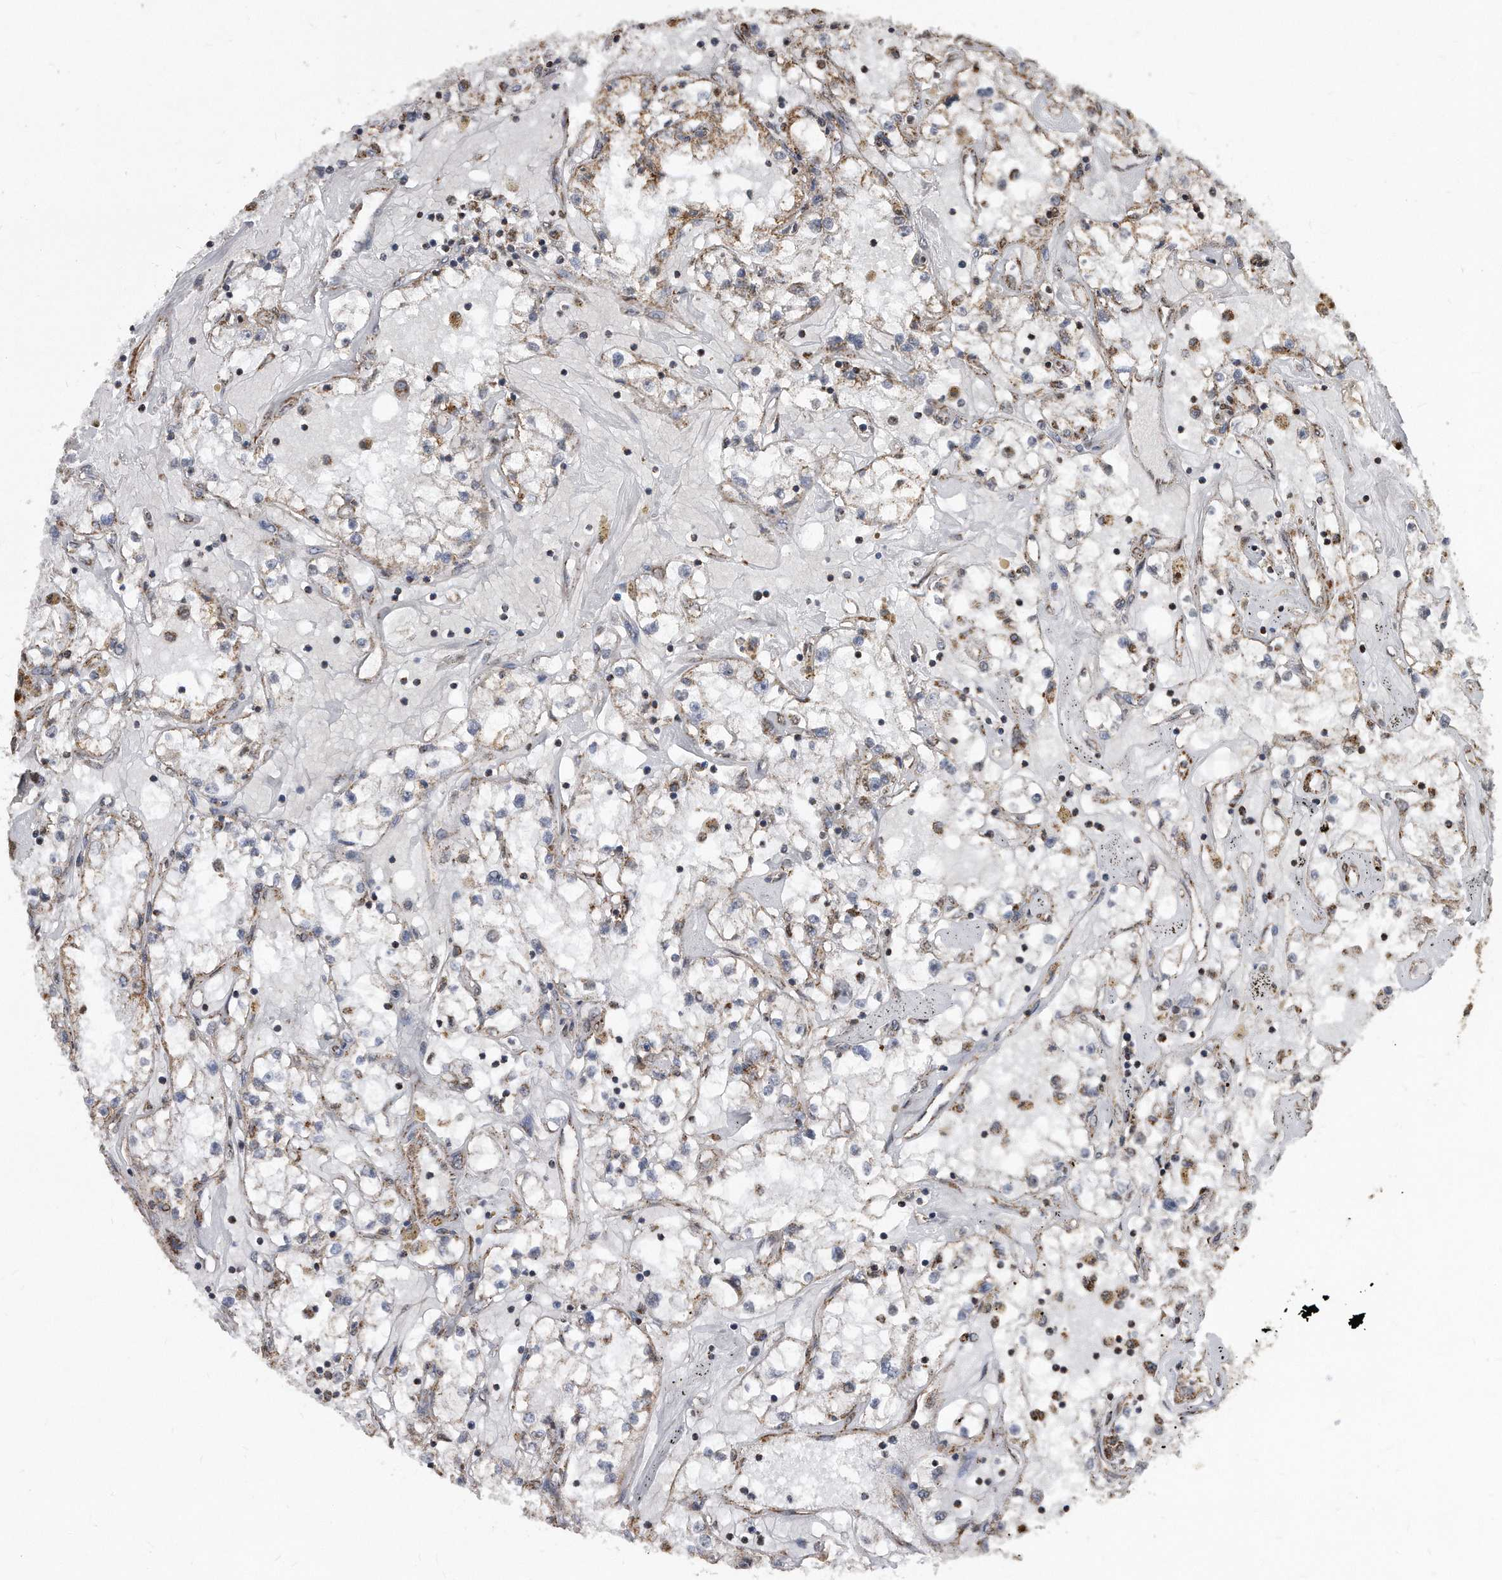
{"staining": {"intensity": "moderate", "quantity": "<25%", "location": "cytoplasmic/membranous"}, "tissue": "renal cancer", "cell_type": "Tumor cells", "image_type": "cancer", "snomed": [{"axis": "morphology", "description": "Adenocarcinoma, NOS"}, {"axis": "topography", "description": "Kidney"}], "caption": "Renal cancer was stained to show a protein in brown. There is low levels of moderate cytoplasmic/membranous positivity in approximately <25% of tumor cells. Nuclei are stained in blue.", "gene": "DUSP22", "patient": {"sex": "male", "age": 56}}